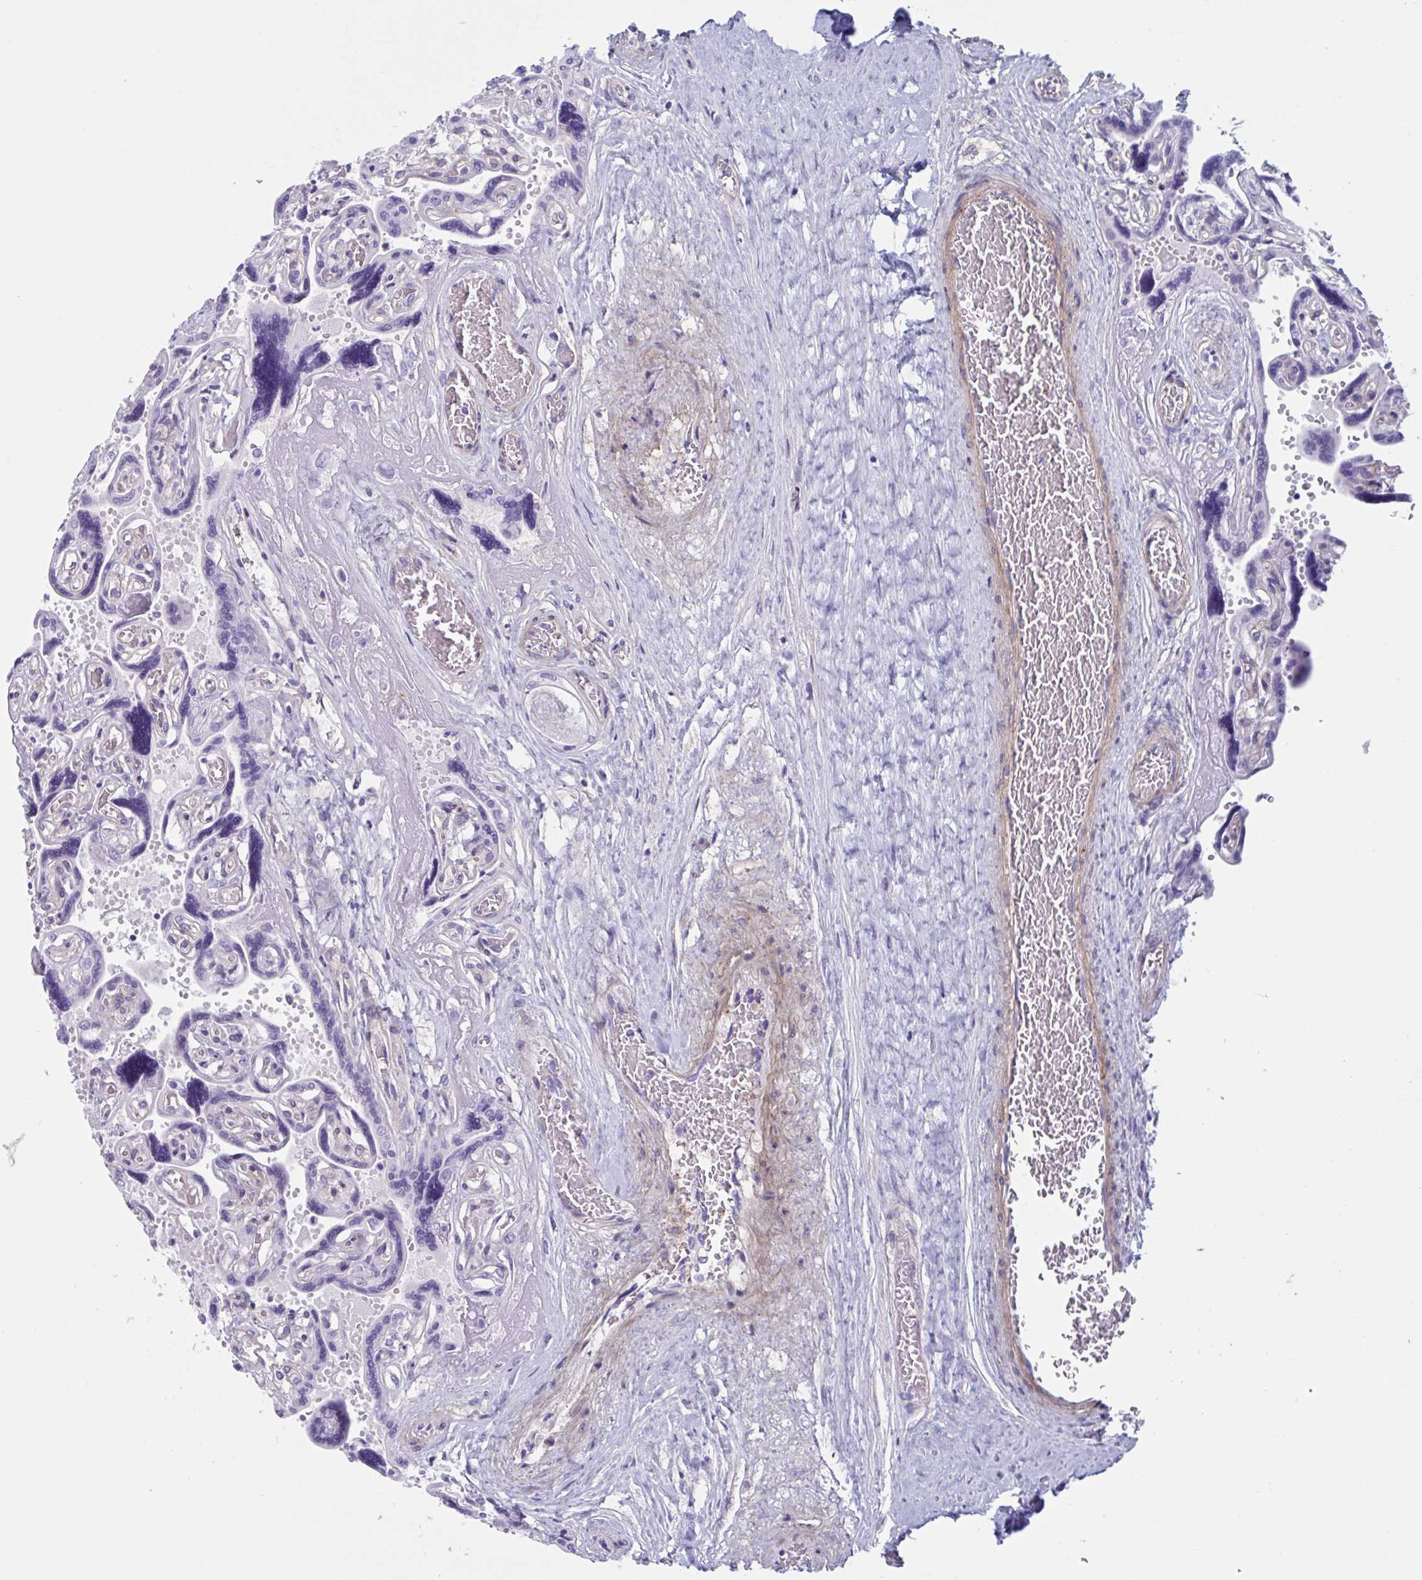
{"staining": {"intensity": "negative", "quantity": "none", "location": "none"}, "tissue": "placenta", "cell_type": "Decidual cells", "image_type": "normal", "snomed": [{"axis": "morphology", "description": "Normal tissue, NOS"}, {"axis": "topography", "description": "Placenta"}], "caption": "Micrograph shows no significant protein expression in decidual cells of unremarkable placenta.", "gene": "LPIN3", "patient": {"sex": "female", "age": 32}}